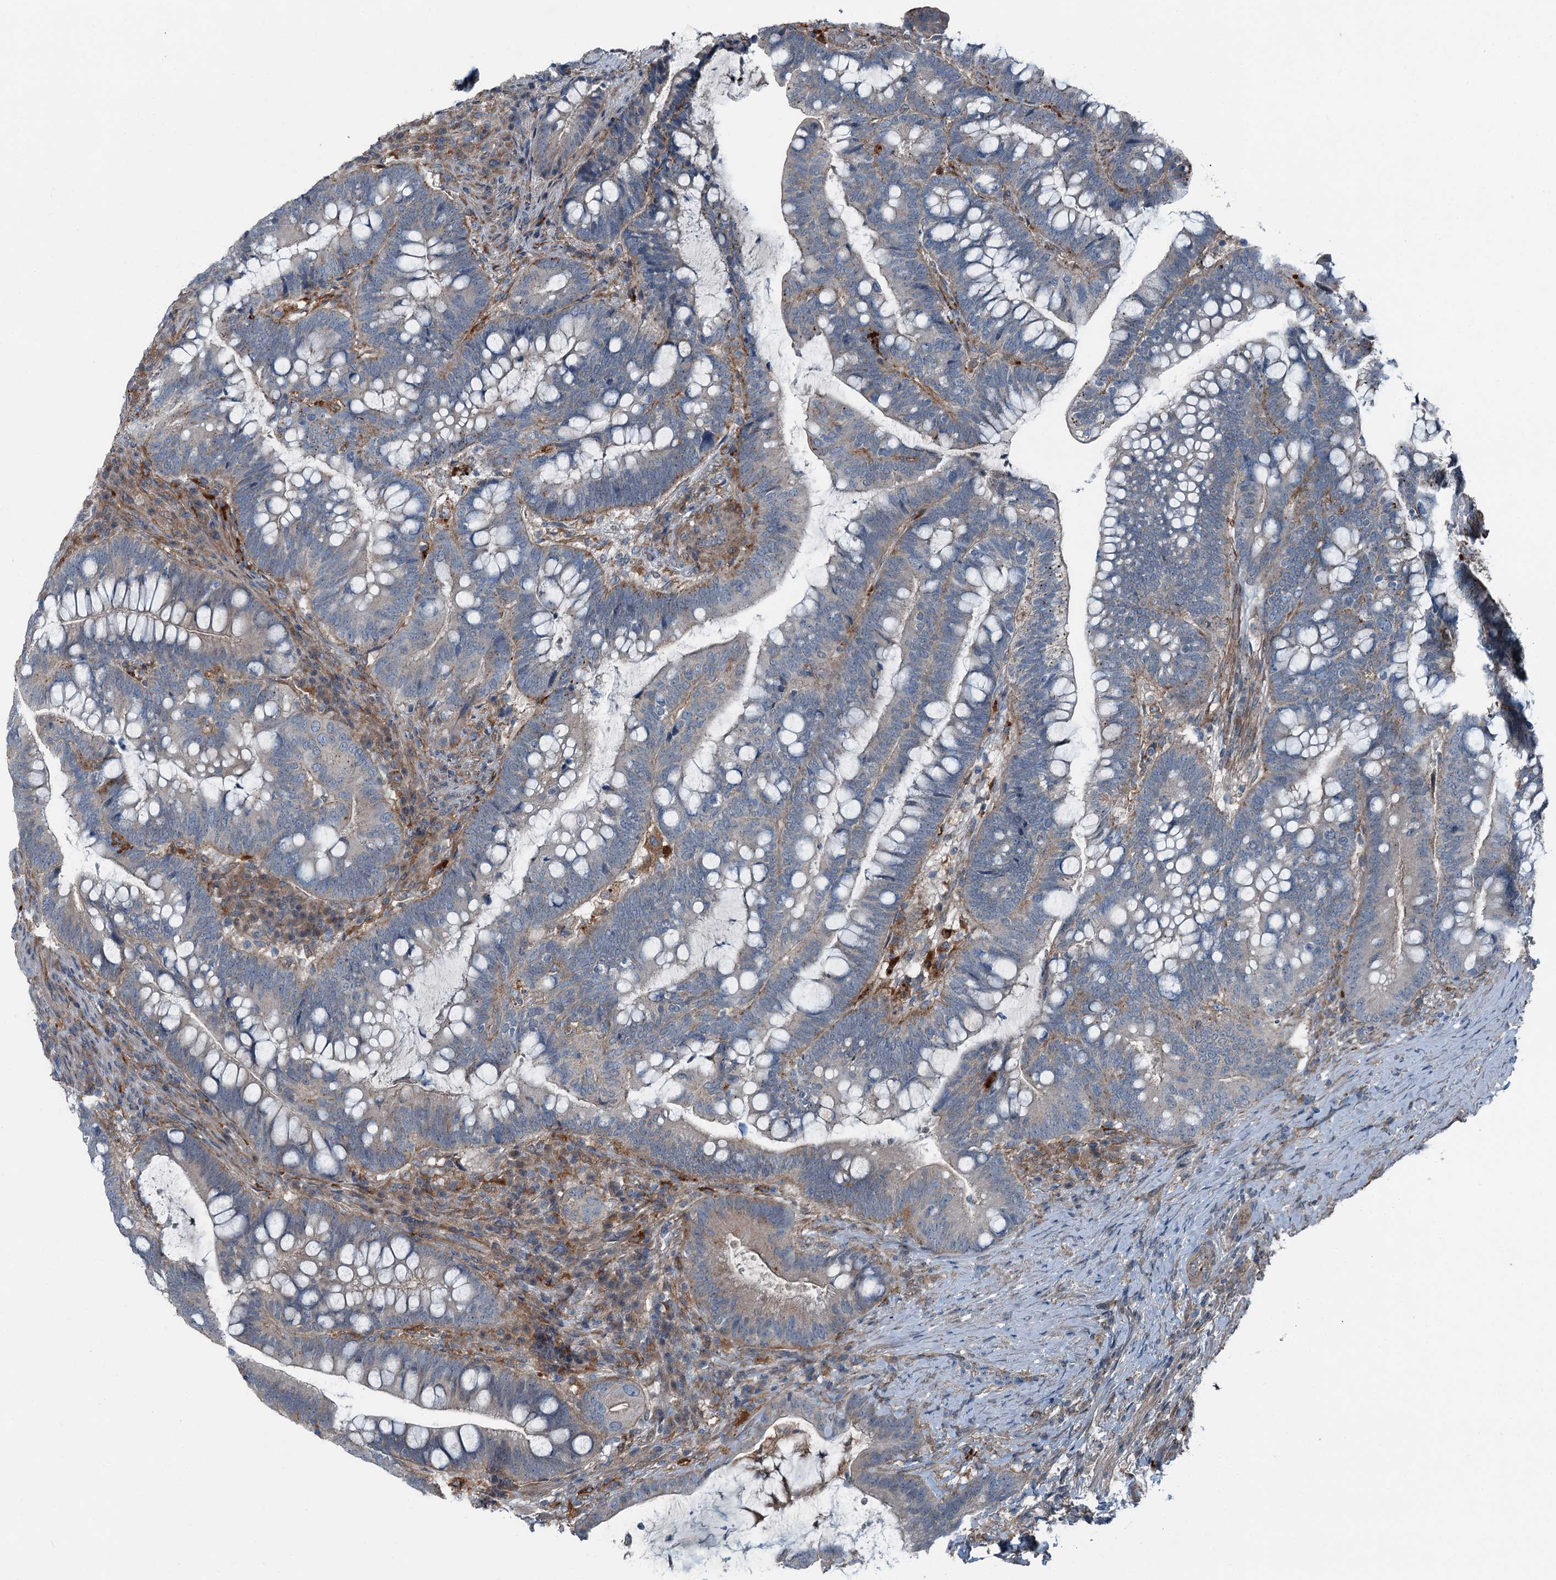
{"staining": {"intensity": "weak", "quantity": "<25%", "location": "cytoplasmic/membranous"}, "tissue": "colorectal cancer", "cell_type": "Tumor cells", "image_type": "cancer", "snomed": [{"axis": "morphology", "description": "Adenocarcinoma, NOS"}, {"axis": "topography", "description": "Colon"}], "caption": "A high-resolution micrograph shows IHC staining of colorectal cancer (adenocarcinoma), which reveals no significant expression in tumor cells.", "gene": "AXL", "patient": {"sex": "female", "age": 66}}